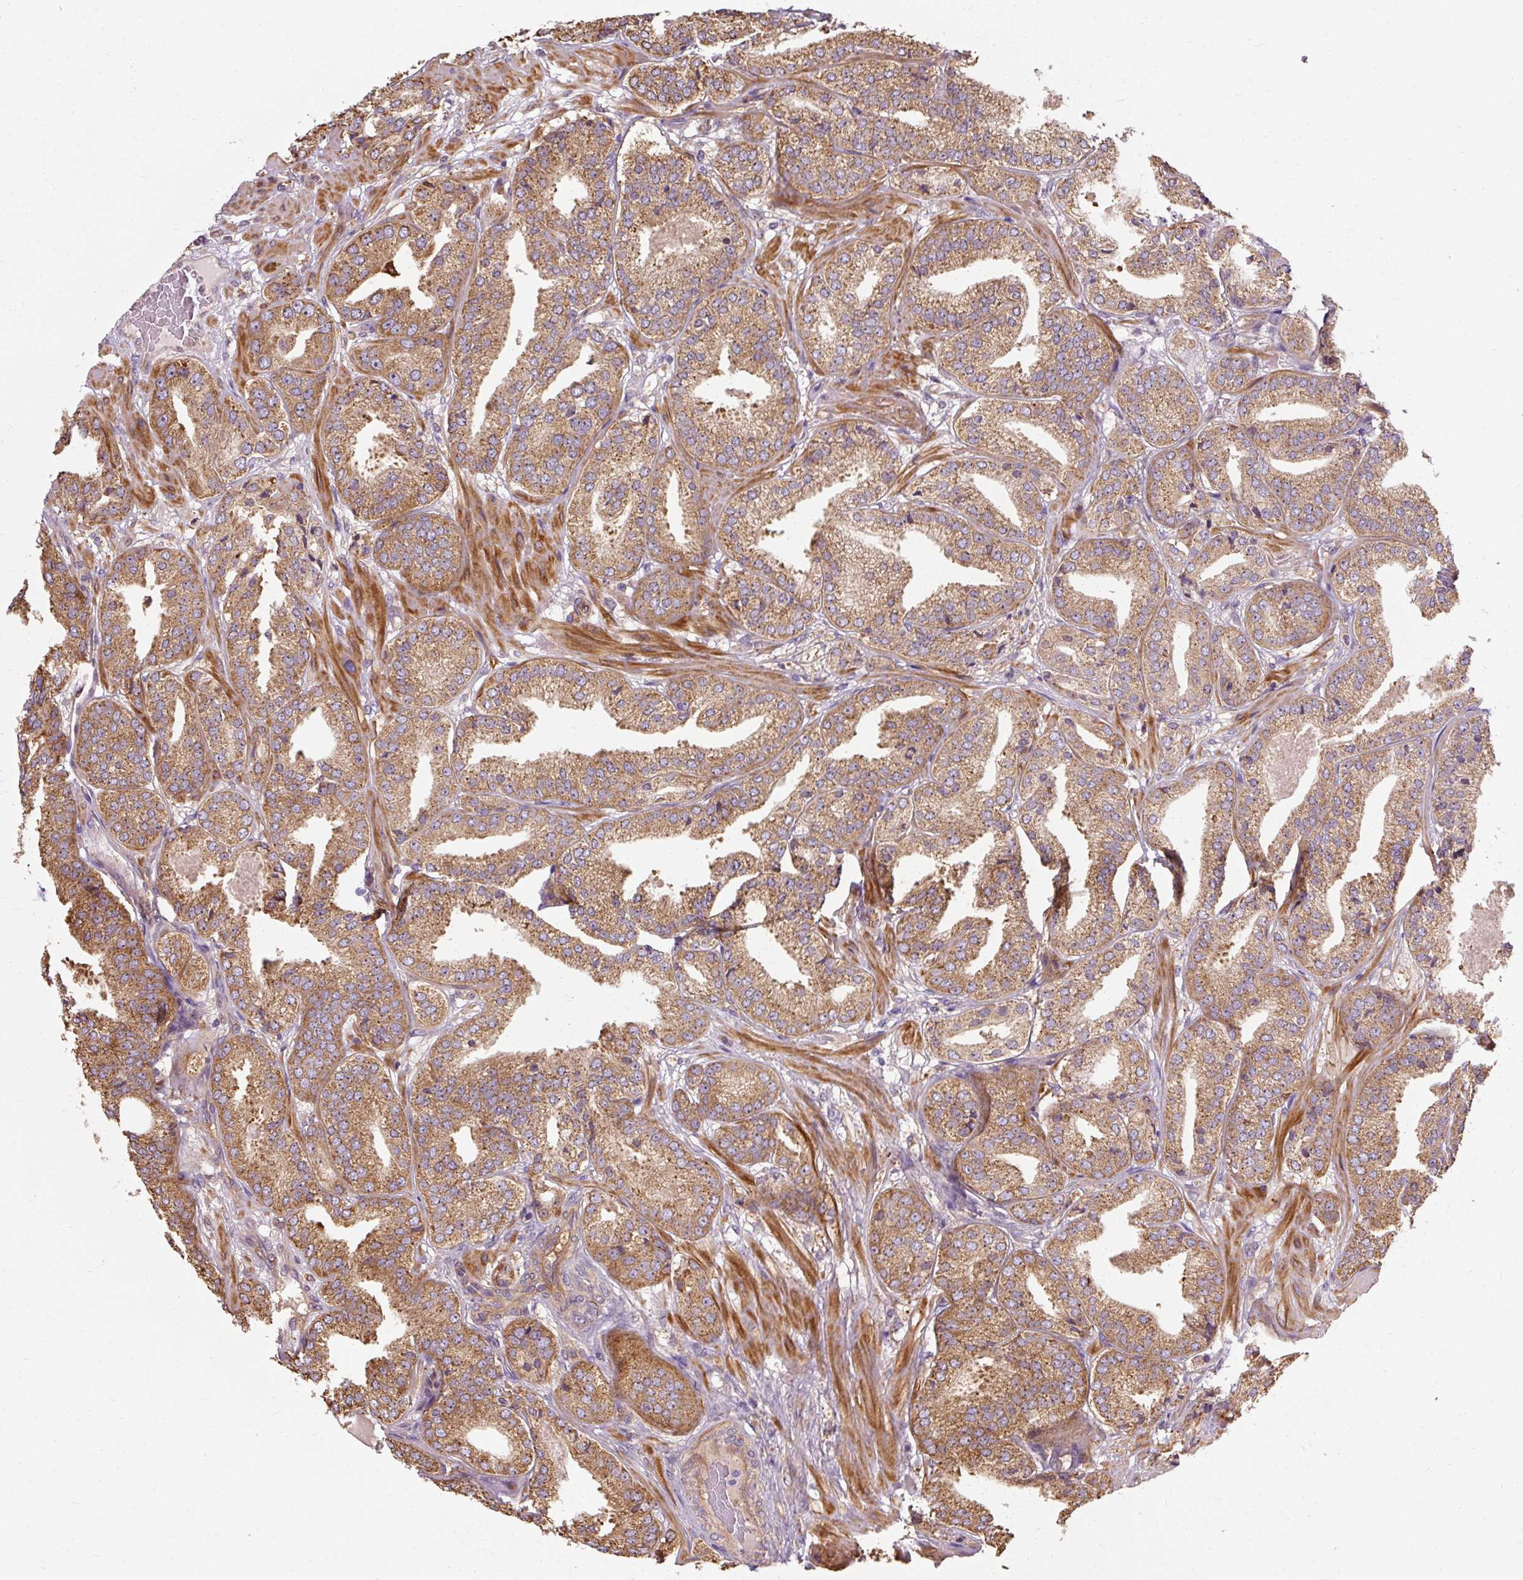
{"staining": {"intensity": "moderate", "quantity": ">75%", "location": "cytoplasmic/membranous"}, "tissue": "prostate cancer", "cell_type": "Tumor cells", "image_type": "cancer", "snomed": [{"axis": "morphology", "description": "Adenocarcinoma, High grade"}, {"axis": "topography", "description": "Prostate"}], "caption": "High-power microscopy captured an immunohistochemistry (IHC) image of prostate adenocarcinoma (high-grade), revealing moderate cytoplasmic/membranous positivity in about >75% of tumor cells.", "gene": "TBC1D4", "patient": {"sex": "male", "age": 63}}